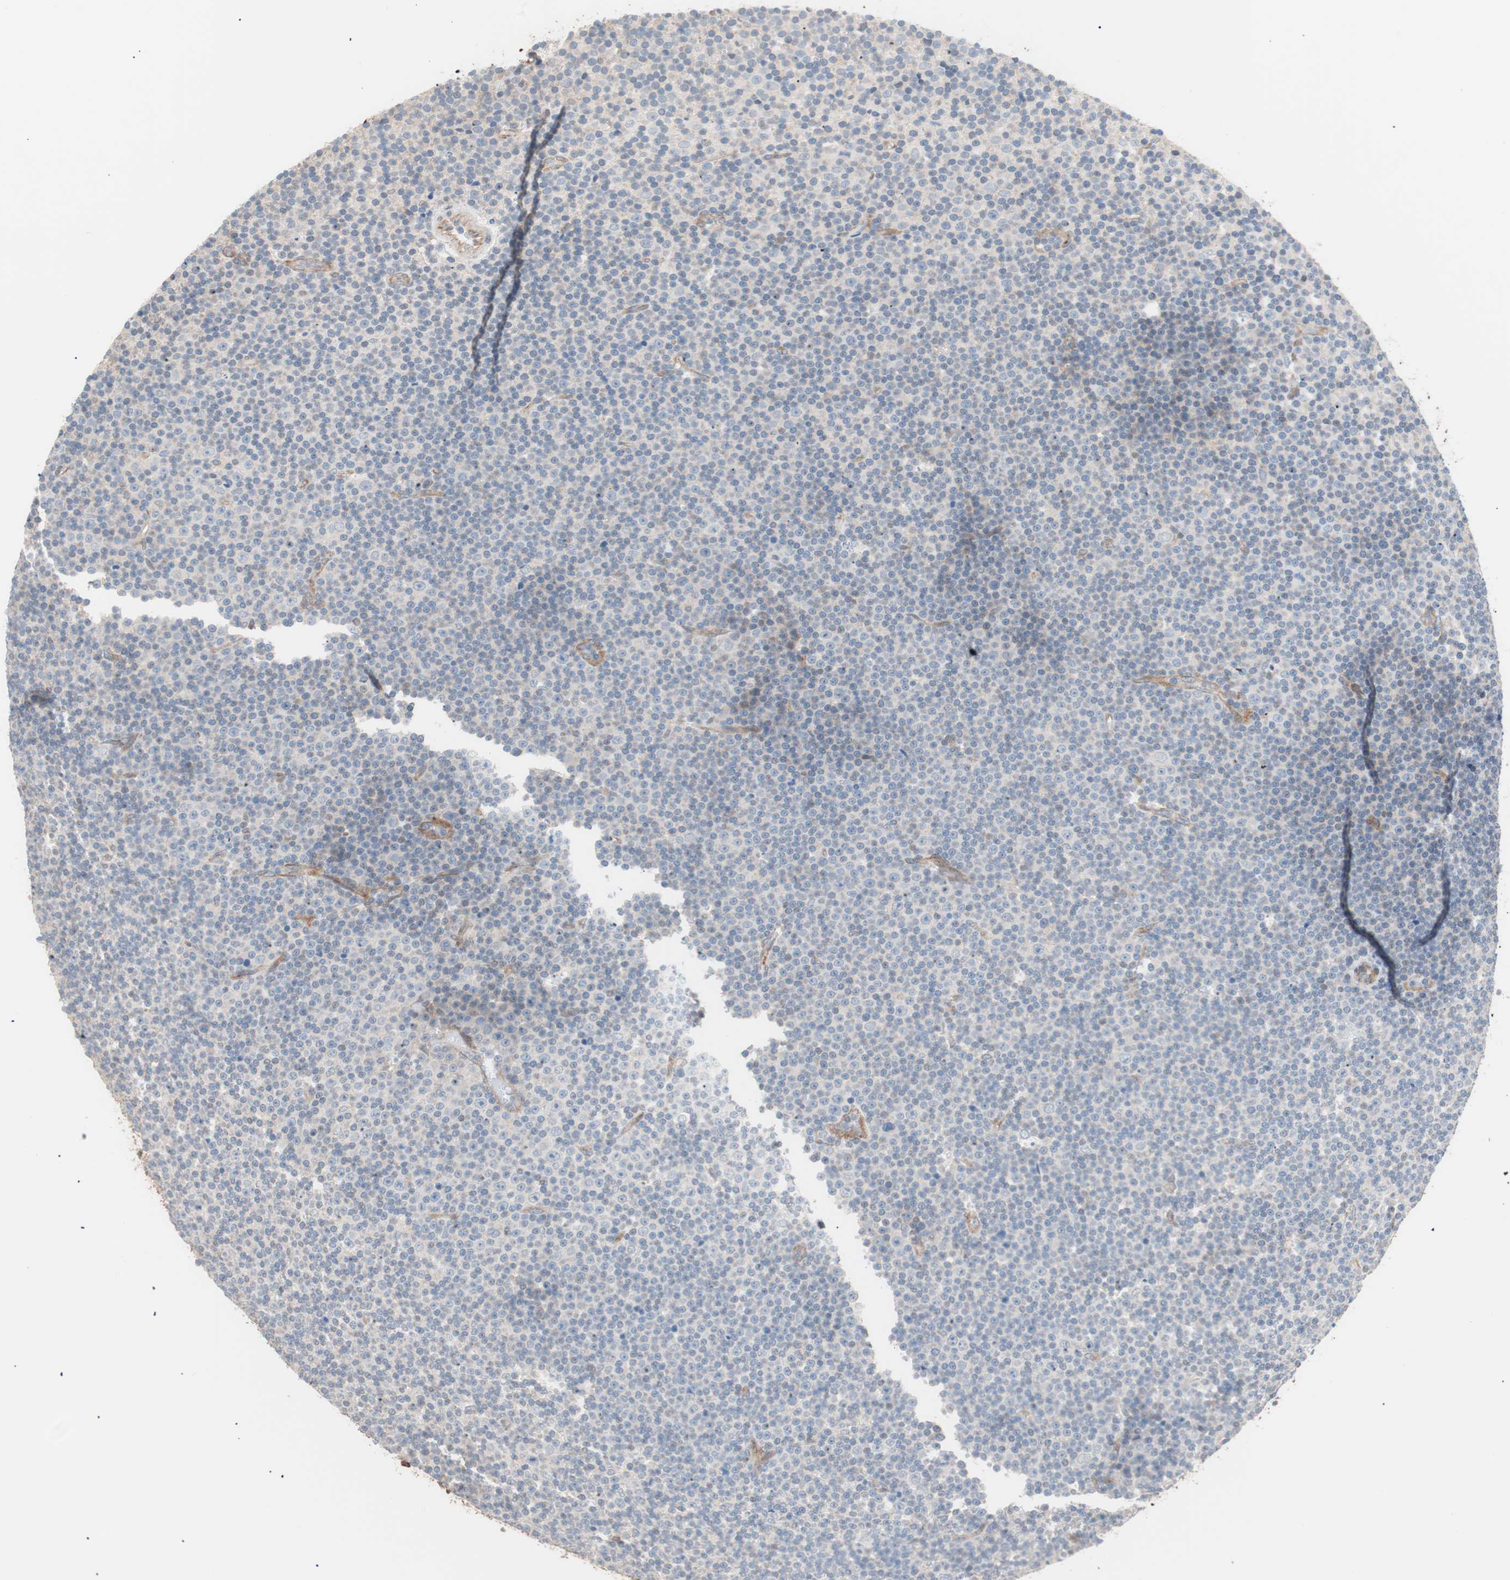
{"staining": {"intensity": "negative", "quantity": "none", "location": "none"}, "tissue": "lymphoma", "cell_type": "Tumor cells", "image_type": "cancer", "snomed": [{"axis": "morphology", "description": "Malignant lymphoma, non-Hodgkin's type, Low grade"}, {"axis": "topography", "description": "Lymph node"}], "caption": "This micrograph is of lymphoma stained with immunohistochemistry (IHC) to label a protein in brown with the nuclei are counter-stained blue. There is no positivity in tumor cells.", "gene": "SMG1", "patient": {"sex": "female", "age": 67}}